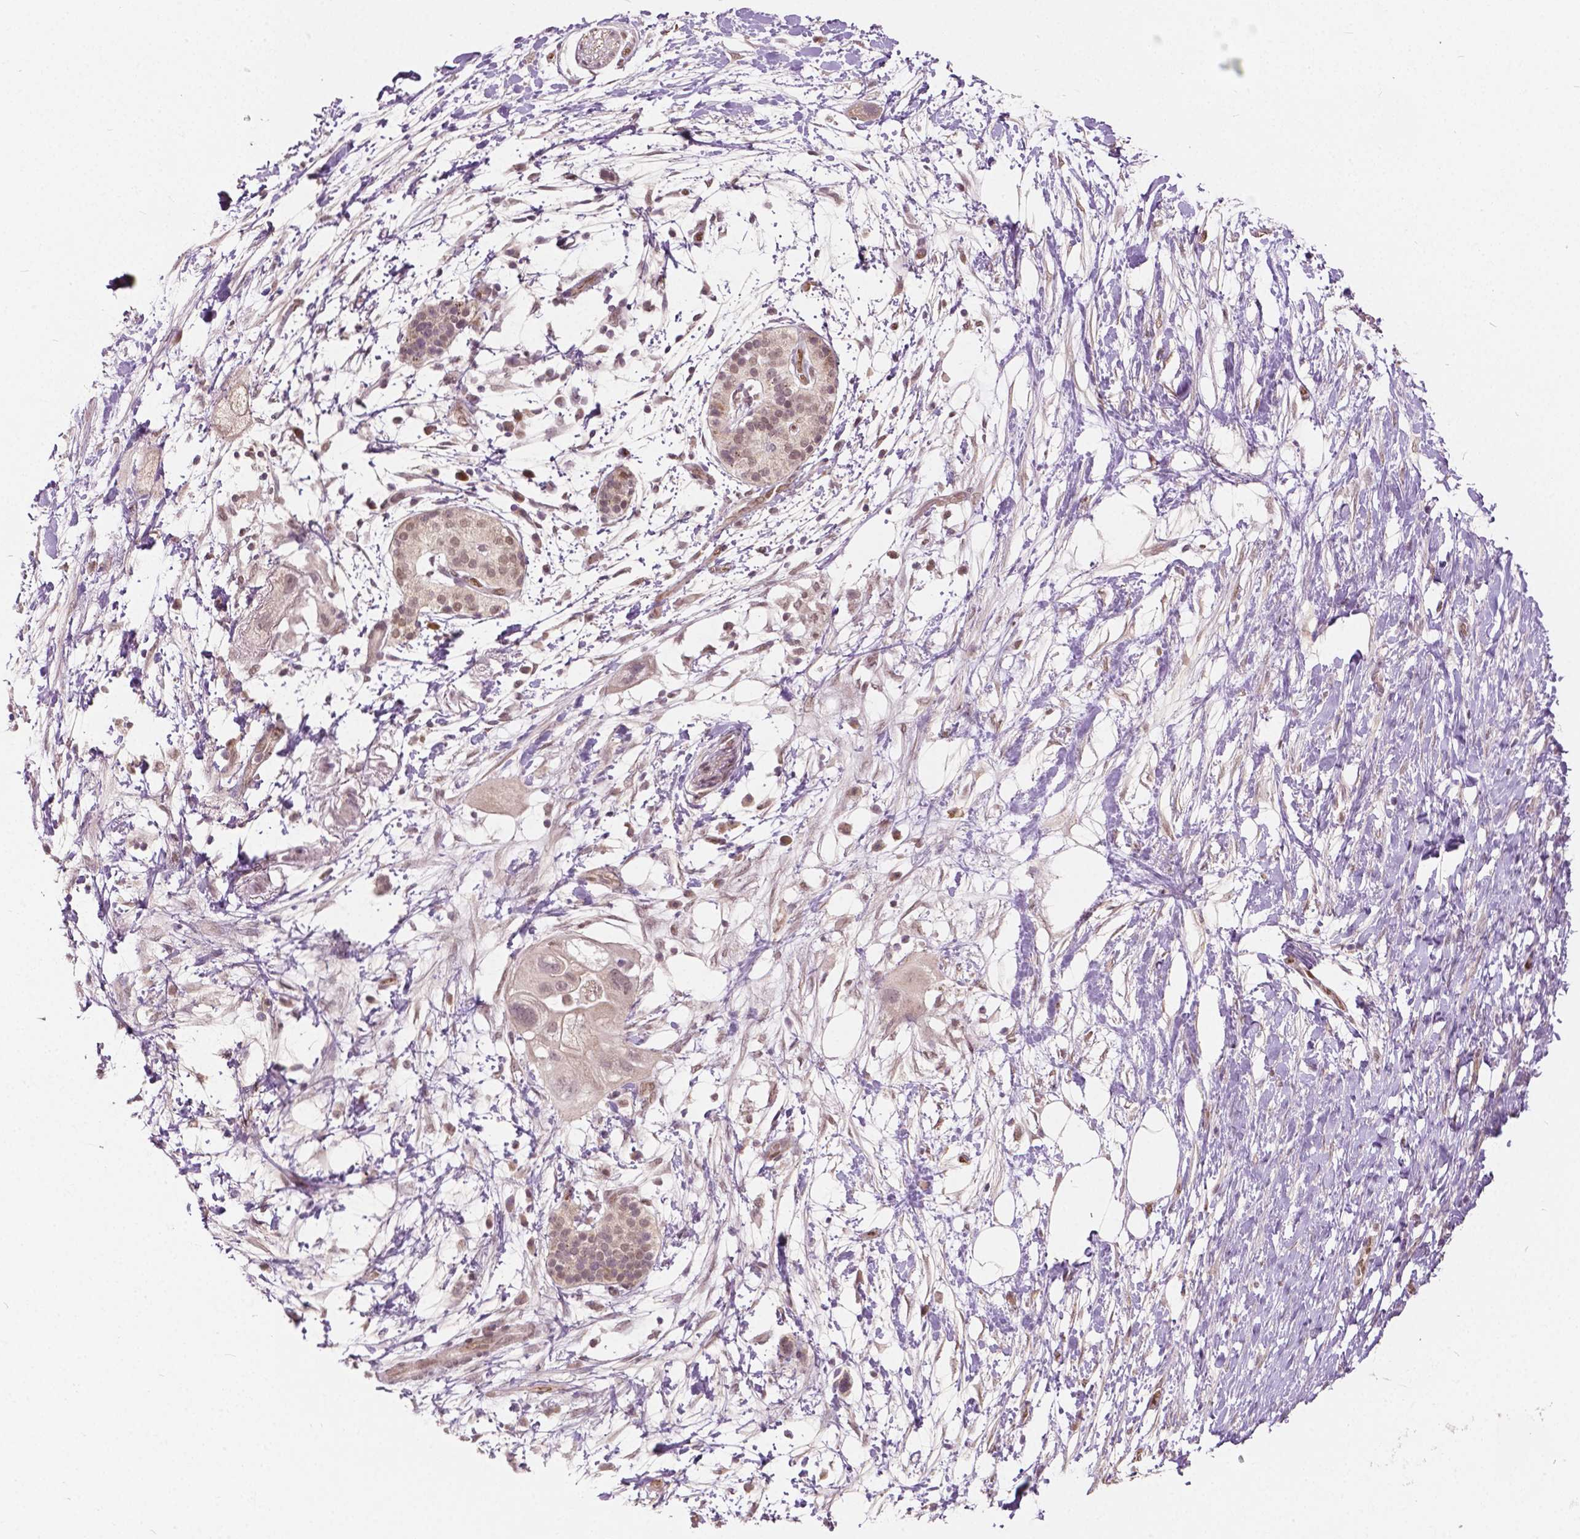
{"staining": {"intensity": "negative", "quantity": "none", "location": "none"}, "tissue": "pancreatic cancer", "cell_type": "Tumor cells", "image_type": "cancer", "snomed": [{"axis": "morphology", "description": "Adenocarcinoma, NOS"}, {"axis": "topography", "description": "Pancreas"}], "caption": "Immunohistochemistry (IHC) image of neoplastic tissue: pancreatic adenocarcinoma stained with DAB (3,3'-diaminobenzidine) shows no significant protein positivity in tumor cells.", "gene": "HMBOX1", "patient": {"sex": "female", "age": 72}}